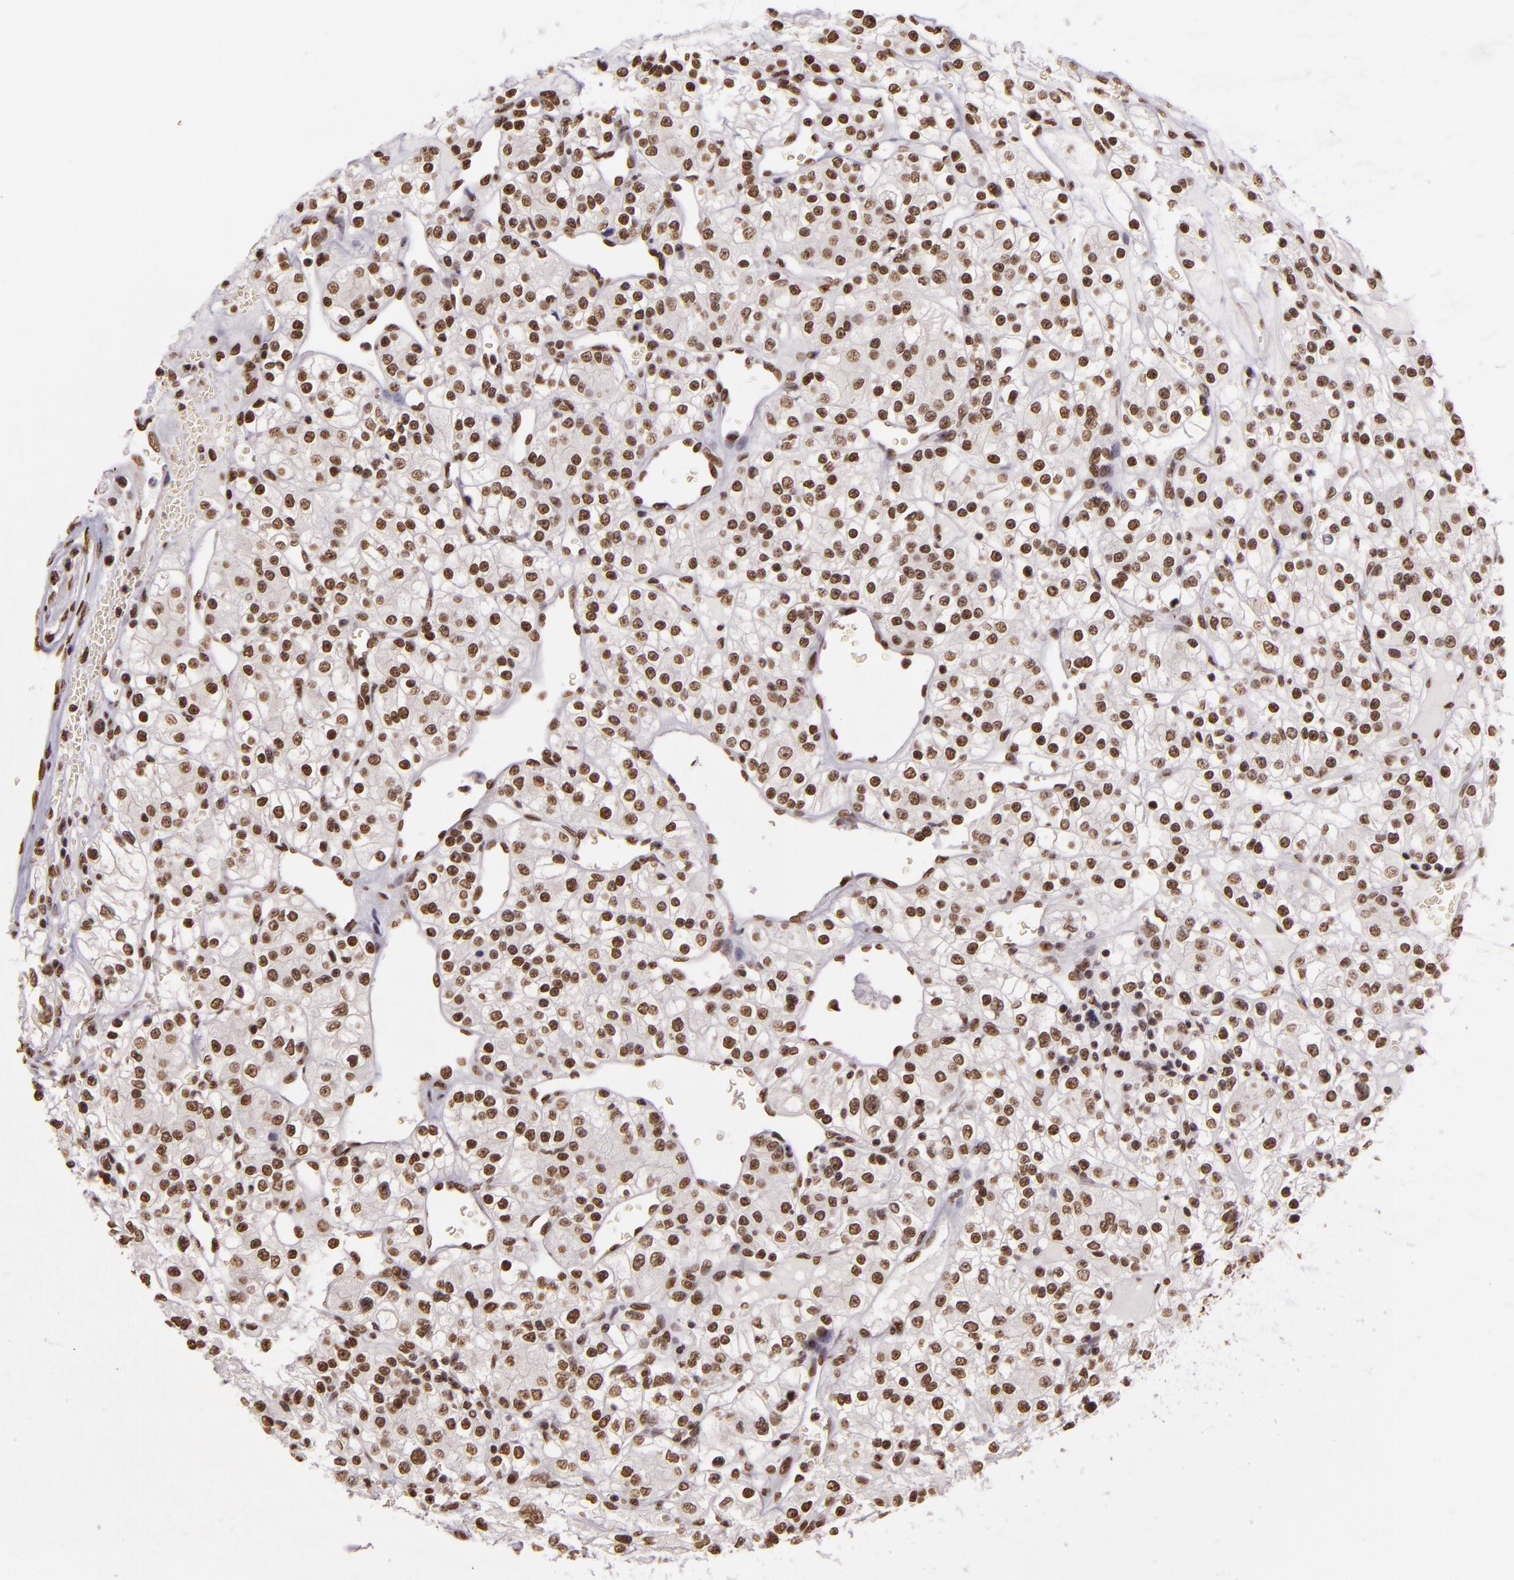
{"staining": {"intensity": "moderate", "quantity": ">75%", "location": "nuclear"}, "tissue": "renal cancer", "cell_type": "Tumor cells", "image_type": "cancer", "snomed": [{"axis": "morphology", "description": "Adenocarcinoma, NOS"}, {"axis": "topography", "description": "Kidney"}], "caption": "Immunohistochemistry (IHC) staining of renal cancer, which demonstrates medium levels of moderate nuclear staining in about >75% of tumor cells indicating moderate nuclear protein staining. The staining was performed using DAB (brown) for protein detection and nuclei were counterstained in hematoxylin (blue).", "gene": "PAPOLA", "patient": {"sex": "female", "age": 62}}